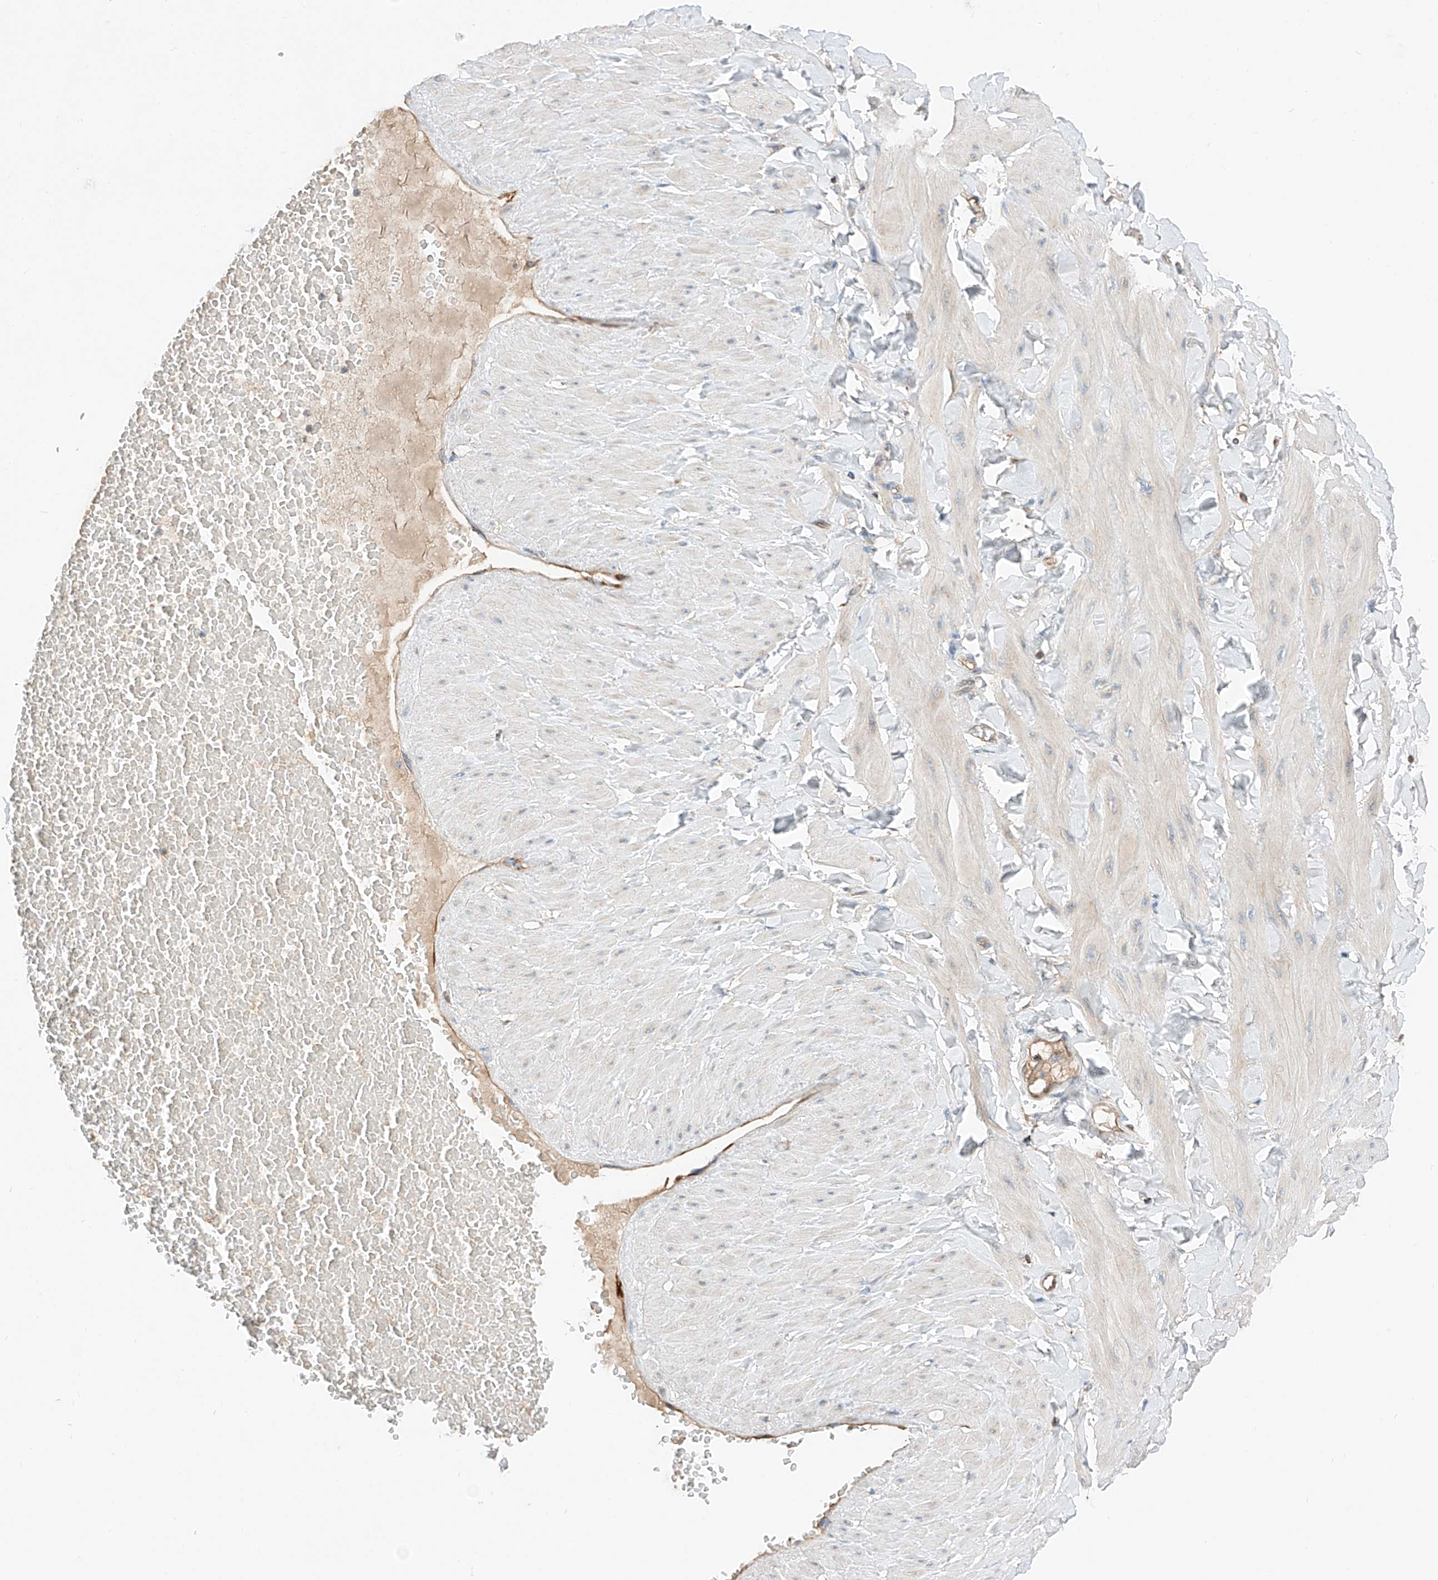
{"staining": {"intensity": "weak", "quantity": "25%-75%", "location": "cytoplasmic/membranous"}, "tissue": "adipose tissue", "cell_type": "Adipocytes", "image_type": "normal", "snomed": [{"axis": "morphology", "description": "Normal tissue, NOS"}, {"axis": "topography", "description": "Adipose tissue"}, {"axis": "topography", "description": "Vascular tissue"}, {"axis": "topography", "description": "Peripheral nerve tissue"}], "caption": "The histopathology image exhibits immunohistochemical staining of normal adipose tissue. There is weak cytoplasmic/membranous expression is present in about 25%-75% of adipocytes. Nuclei are stained in blue.", "gene": "RUSC1", "patient": {"sex": "male", "age": 25}}